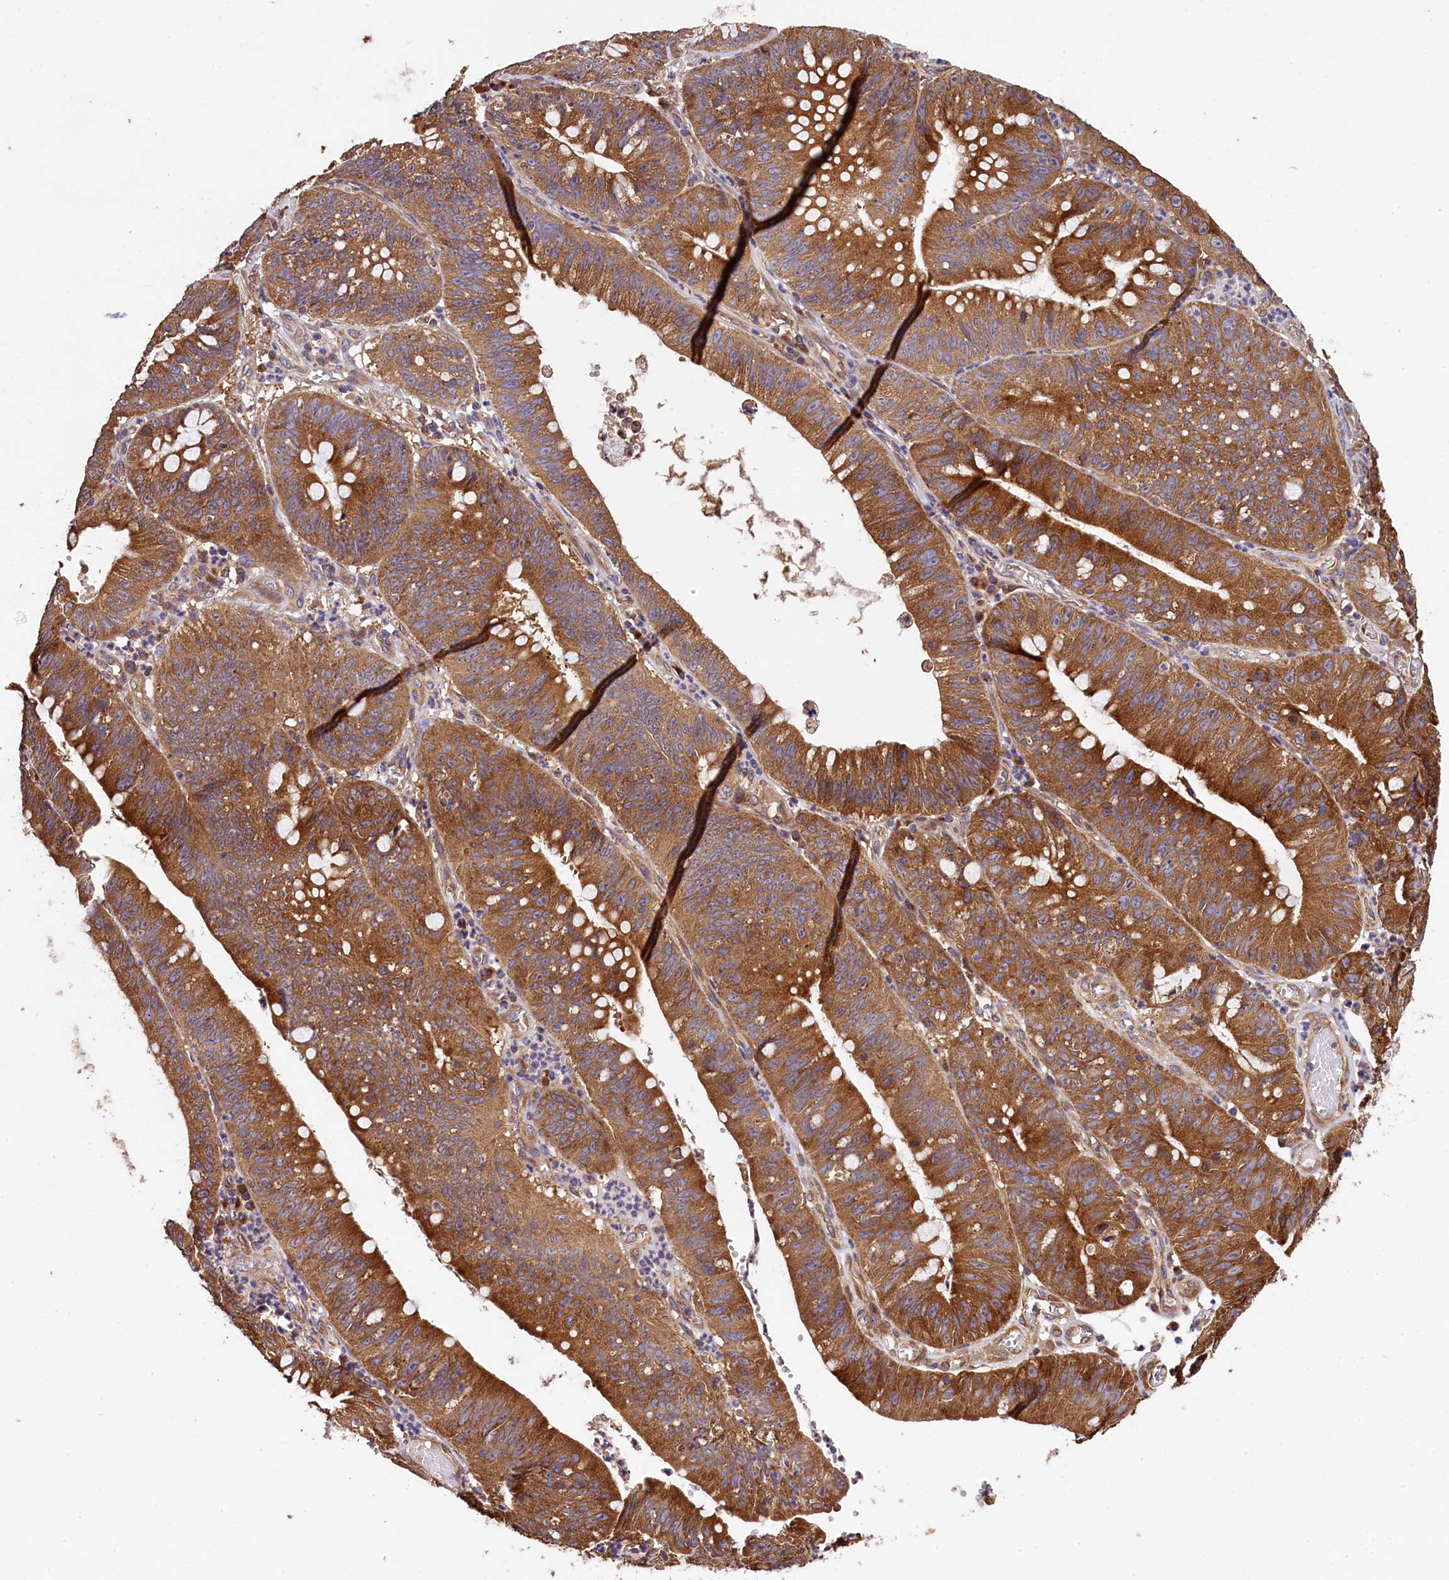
{"staining": {"intensity": "strong", "quantity": ">75%", "location": "cytoplasmic/membranous"}, "tissue": "stomach cancer", "cell_type": "Tumor cells", "image_type": "cancer", "snomed": [{"axis": "morphology", "description": "Adenocarcinoma, NOS"}, {"axis": "topography", "description": "Stomach"}], "caption": "Strong cytoplasmic/membranous staining is identified in about >75% of tumor cells in stomach cancer. The staining was performed using DAB to visualize the protein expression in brown, while the nuclei were stained in blue with hematoxylin (Magnification: 20x).", "gene": "KLC2", "patient": {"sex": "male", "age": 59}}